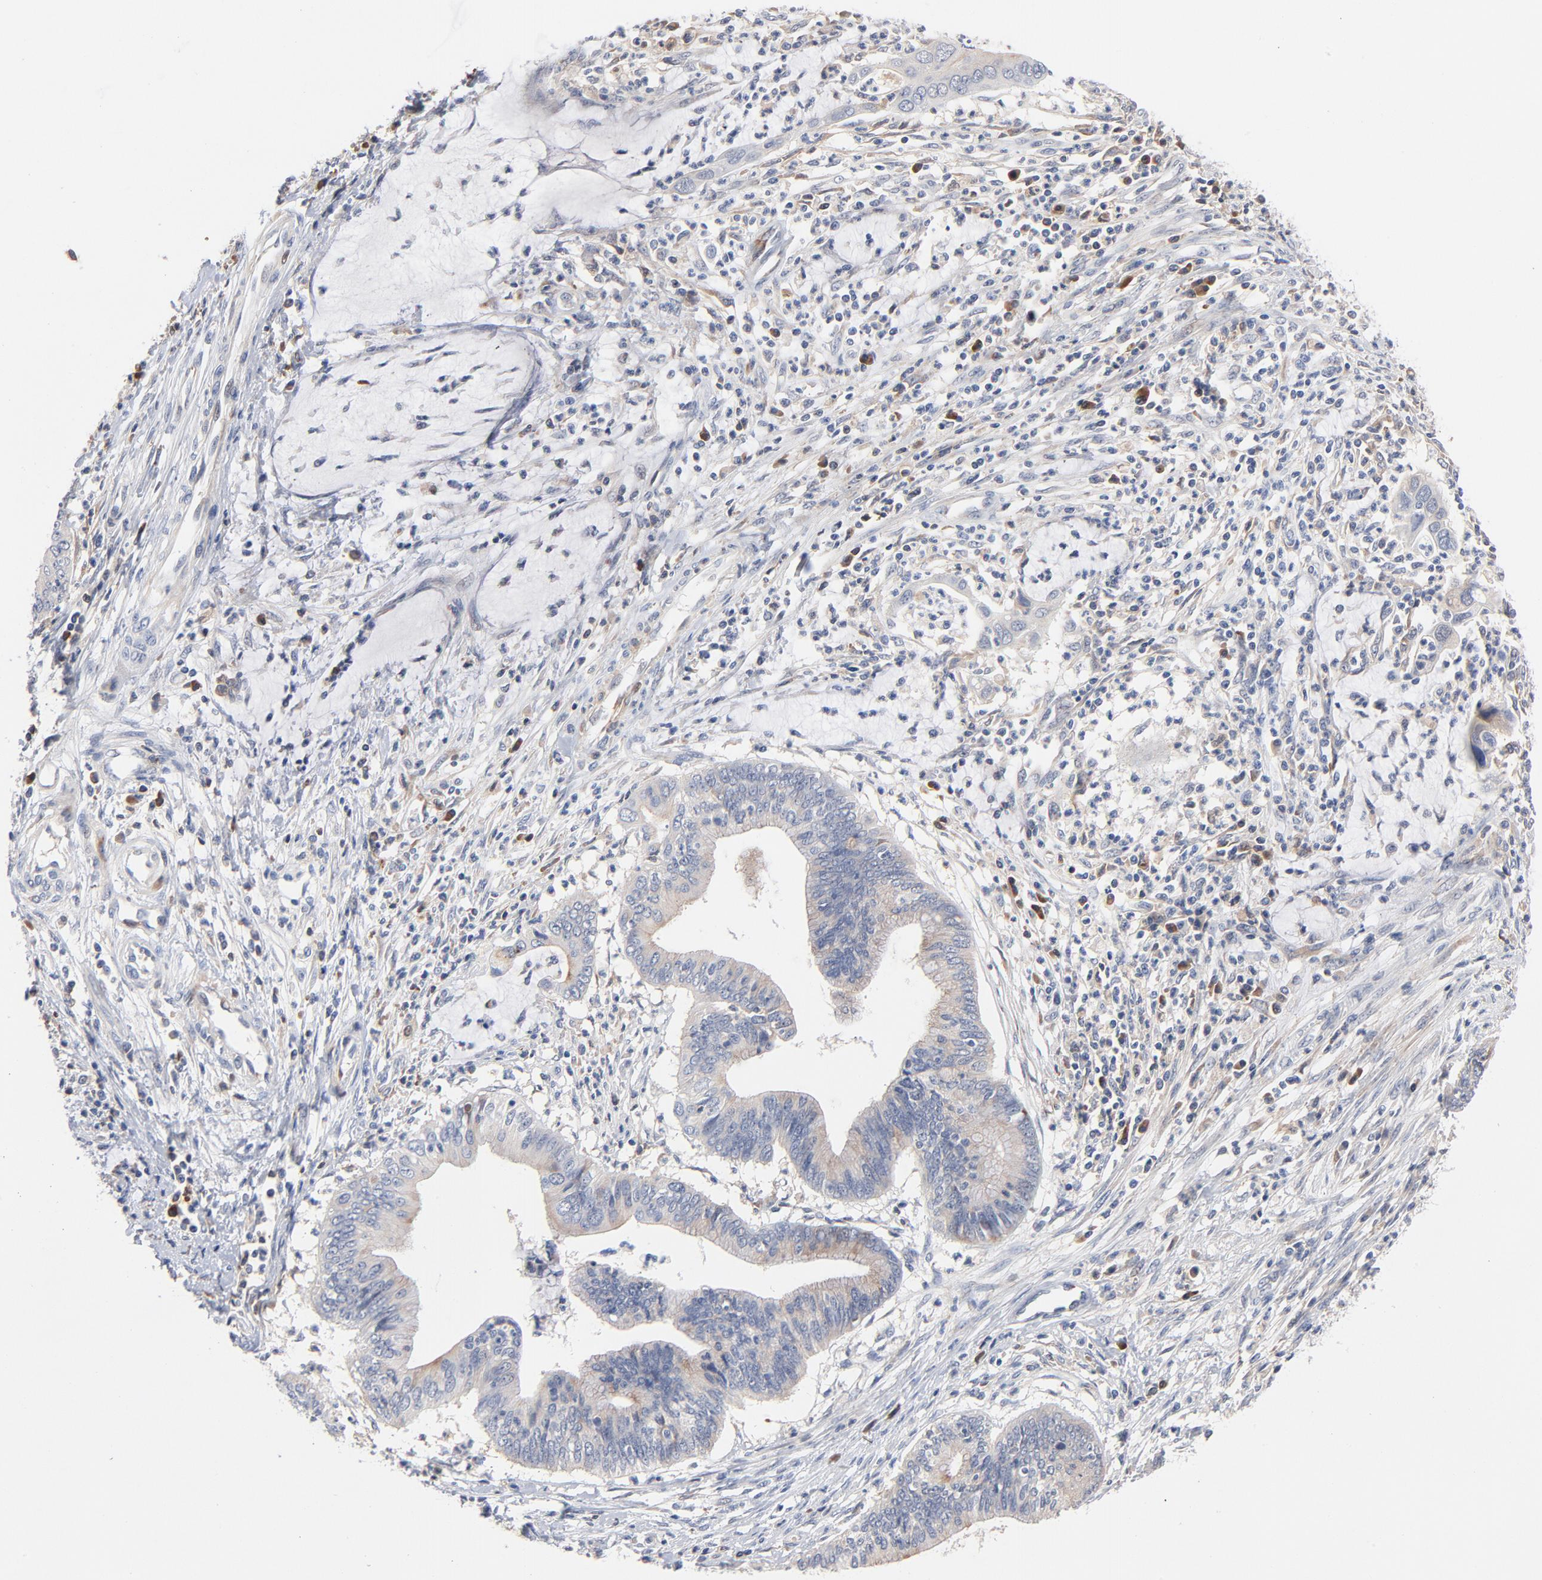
{"staining": {"intensity": "weak", "quantity": "<25%", "location": "cytoplasmic/membranous"}, "tissue": "cervical cancer", "cell_type": "Tumor cells", "image_type": "cancer", "snomed": [{"axis": "morphology", "description": "Adenocarcinoma, NOS"}, {"axis": "topography", "description": "Cervix"}], "caption": "There is no significant staining in tumor cells of cervical cancer.", "gene": "SERPINA4", "patient": {"sex": "female", "age": 36}}